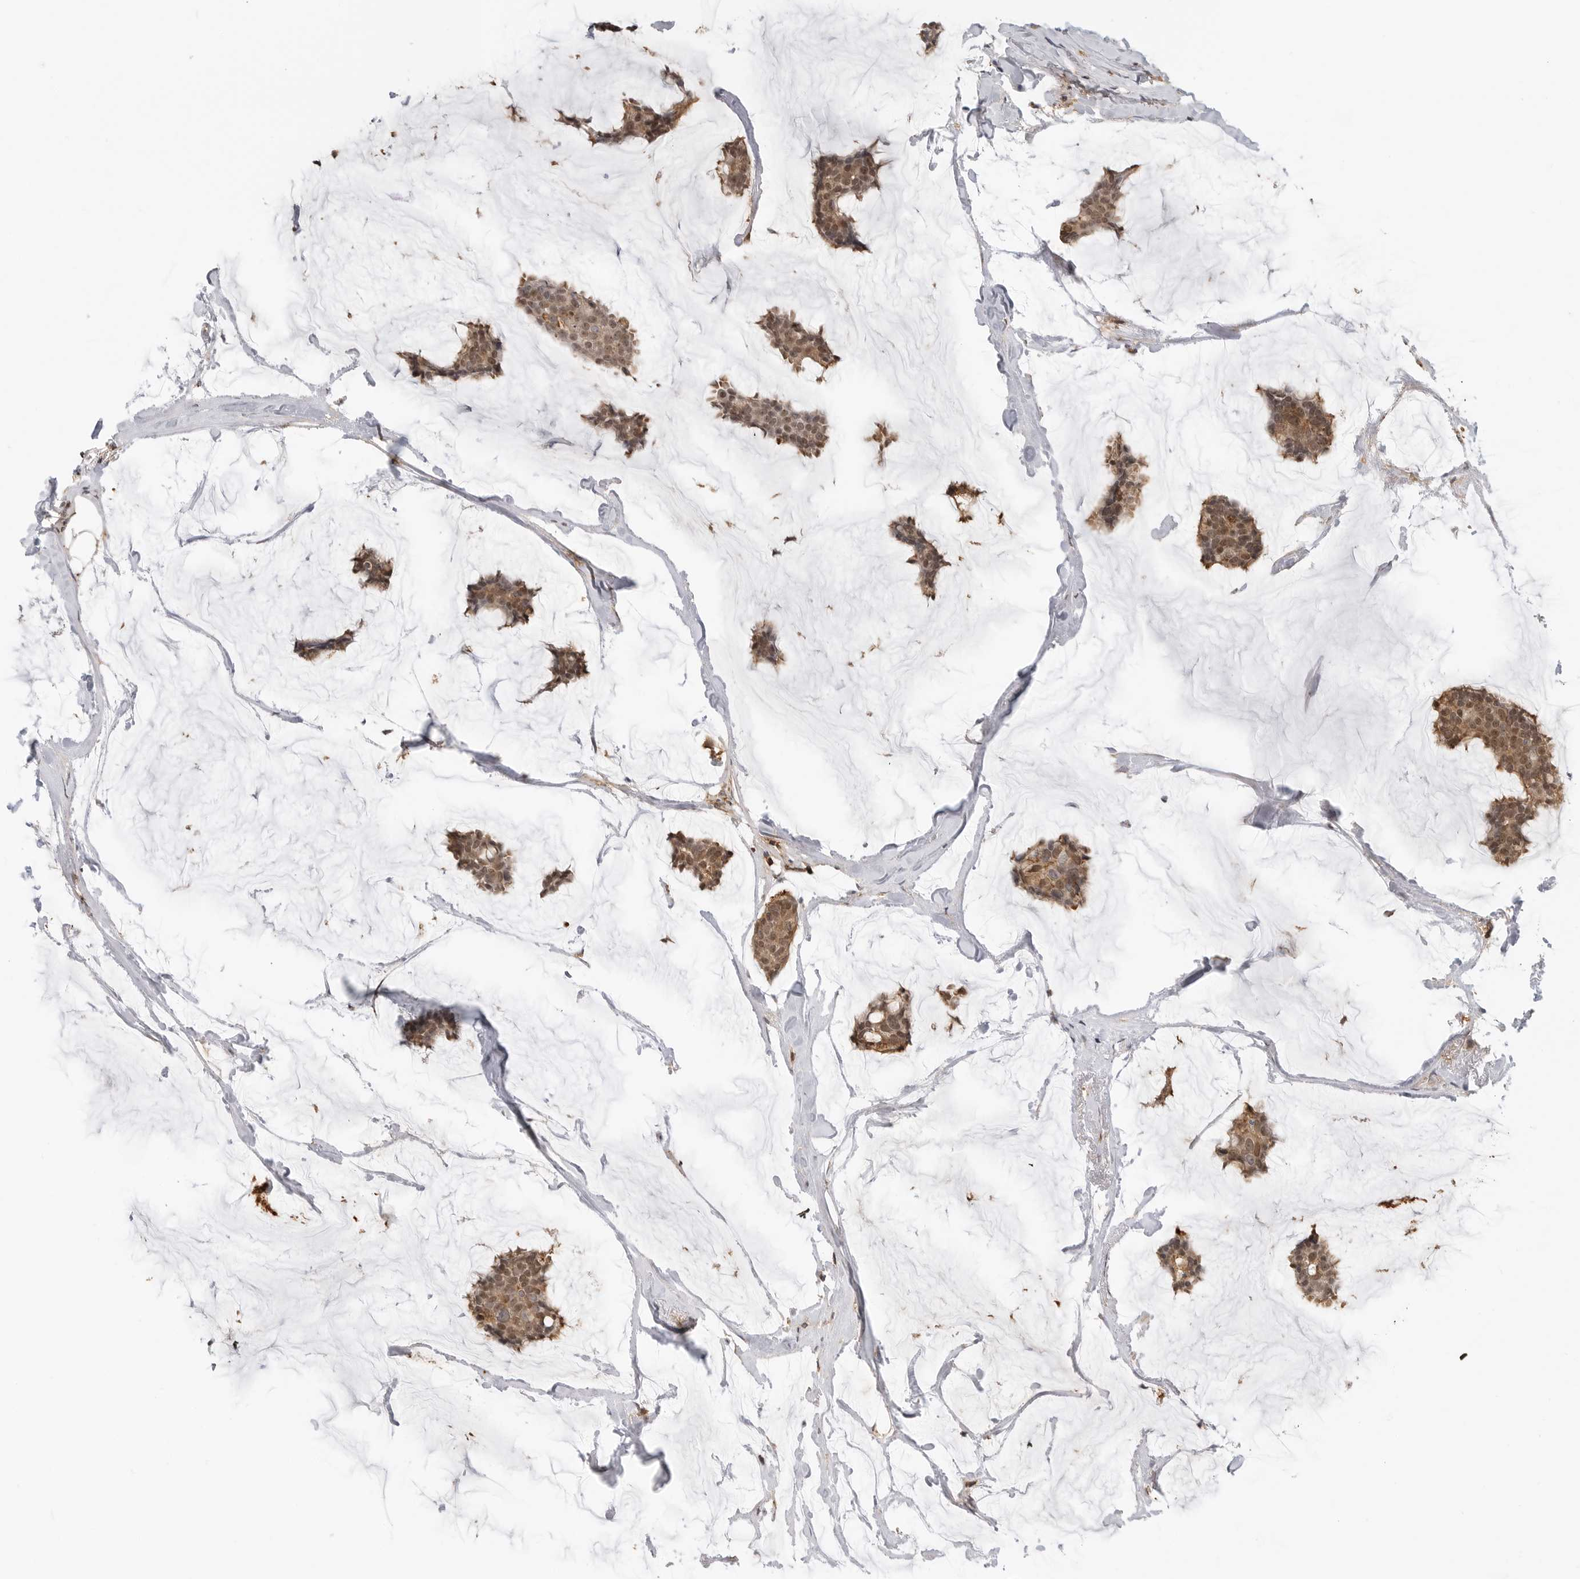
{"staining": {"intensity": "moderate", "quantity": ">75%", "location": "cytoplasmic/membranous,nuclear"}, "tissue": "breast cancer", "cell_type": "Tumor cells", "image_type": "cancer", "snomed": [{"axis": "morphology", "description": "Duct carcinoma"}, {"axis": "topography", "description": "Breast"}], "caption": "The micrograph displays a brown stain indicating the presence of a protein in the cytoplasmic/membranous and nuclear of tumor cells in breast cancer (invasive ductal carcinoma).", "gene": "ANXA11", "patient": {"sex": "female", "age": 93}}